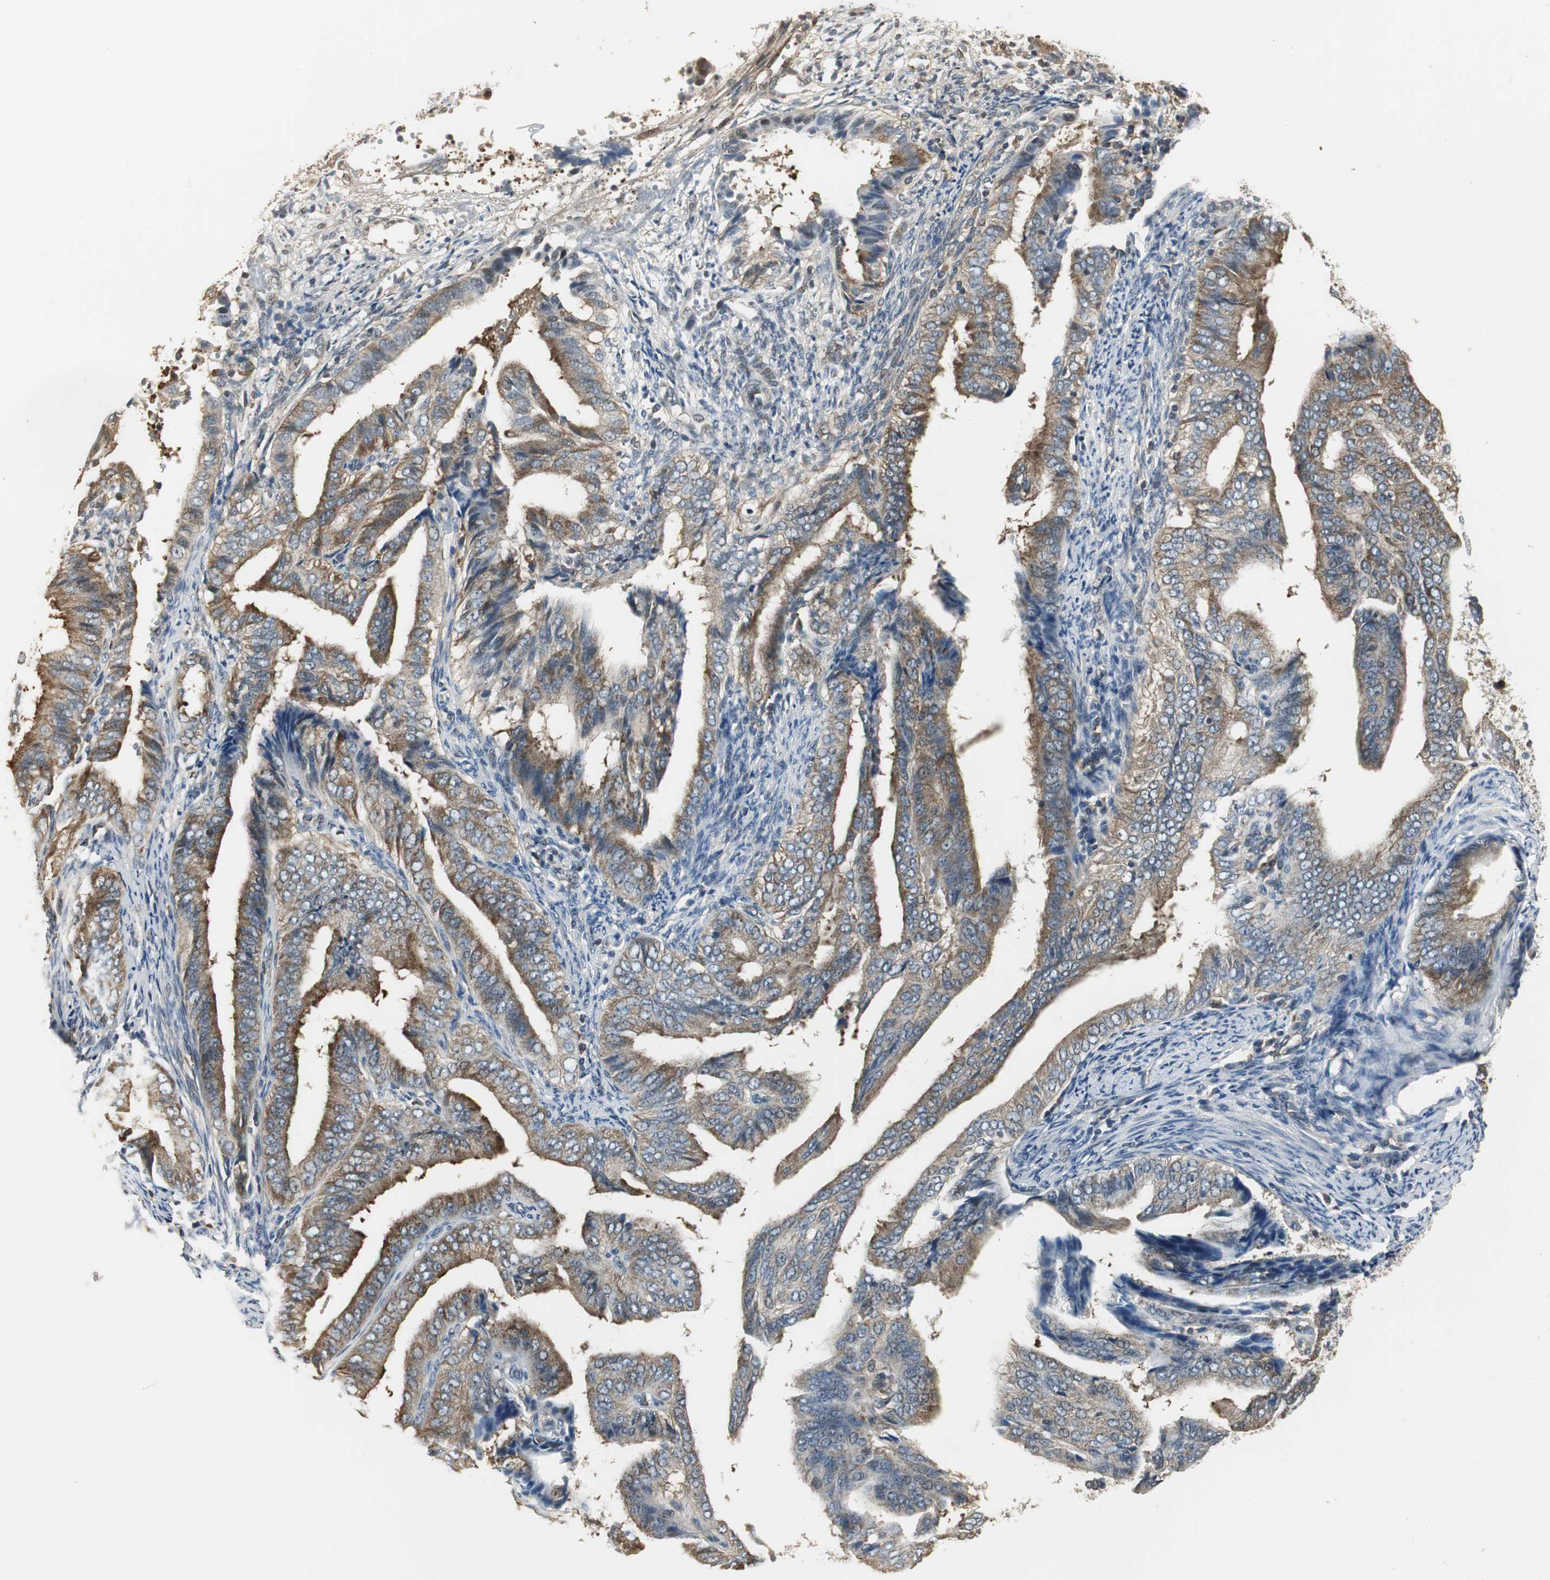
{"staining": {"intensity": "moderate", "quantity": ">75%", "location": "cytoplasmic/membranous"}, "tissue": "endometrial cancer", "cell_type": "Tumor cells", "image_type": "cancer", "snomed": [{"axis": "morphology", "description": "Adenocarcinoma, NOS"}, {"axis": "topography", "description": "Endometrium"}], "caption": "Tumor cells reveal medium levels of moderate cytoplasmic/membranous staining in approximately >75% of cells in human adenocarcinoma (endometrial). (IHC, brightfield microscopy, high magnification).", "gene": "CCT5", "patient": {"sex": "female", "age": 58}}